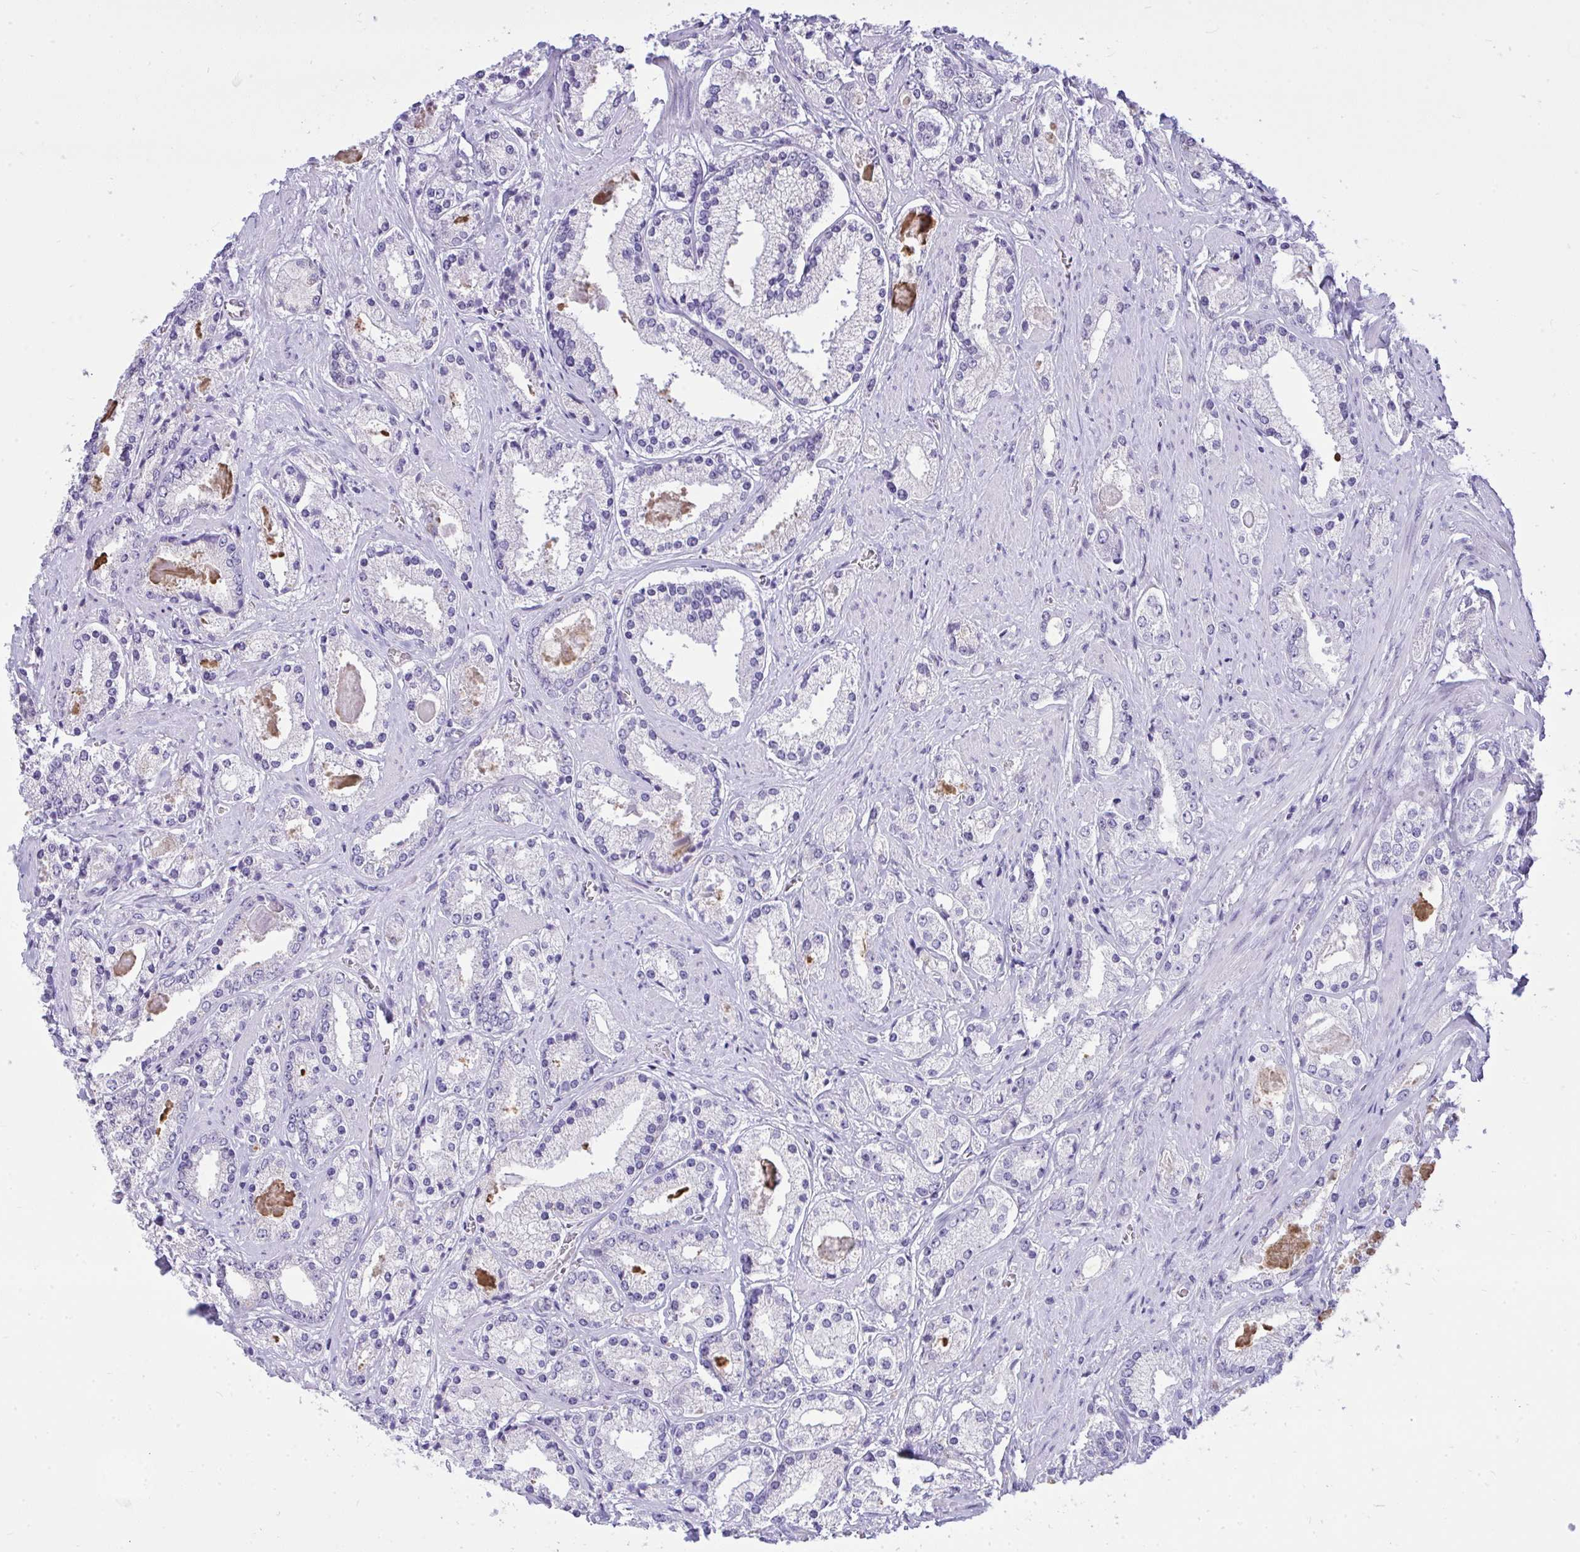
{"staining": {"intensity": "negative", "quantity": "none", "location": "none"}, "tissue": "prostate cancer", "cell_type": "Tumor cells", "image_type": "cancer", "snomed": [{"axis": "morphology", "description": "Adenocarcinoma, High grade"}, {"axis": "topography", "description": "Prostate"}], "caption": "An image of human prostate cancer is negative for staining in tumor cells.", "gene": "PRM2", "patient": {"sex": "male", "age": 67}}